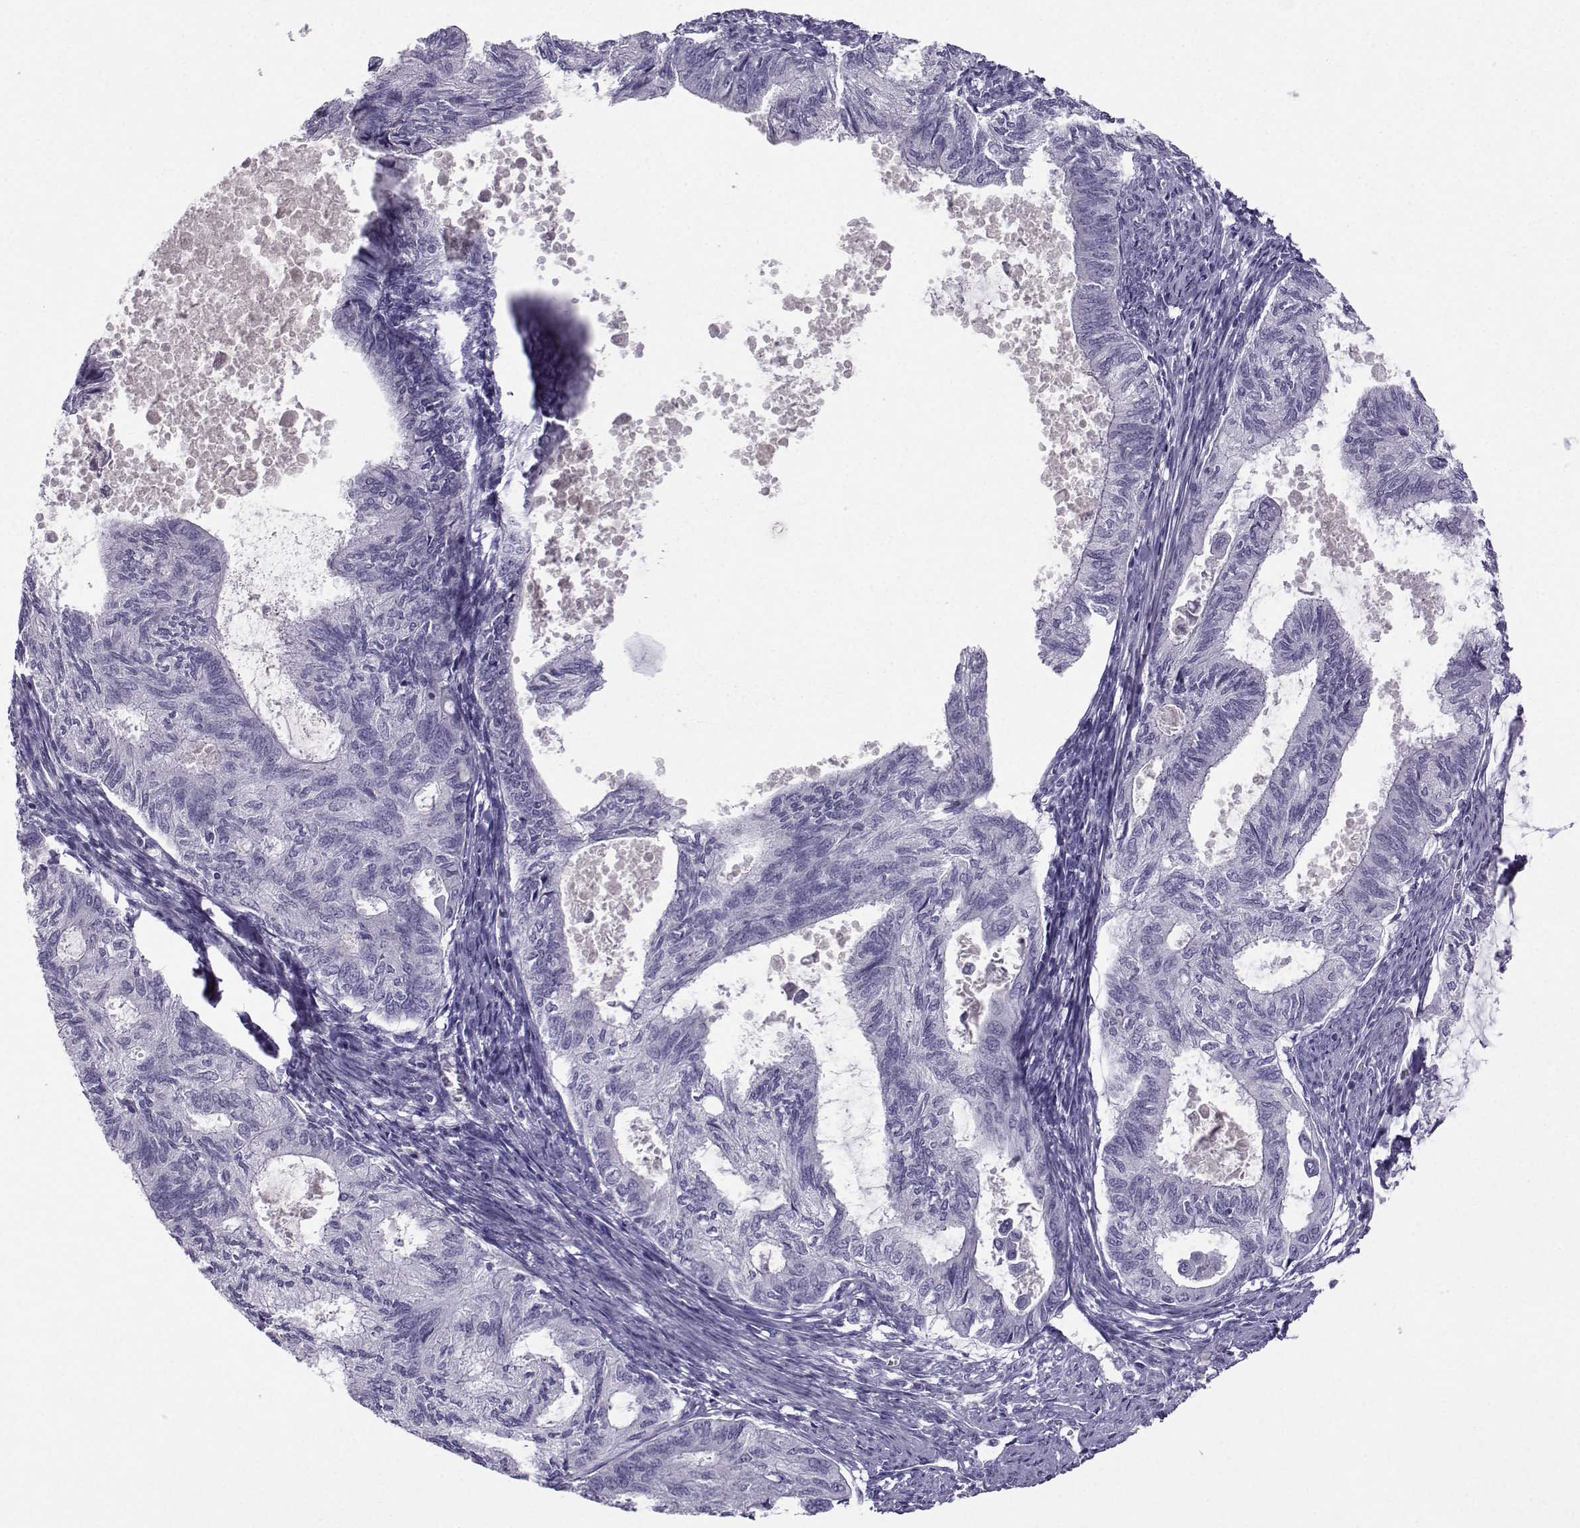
{"staining": {"intensity": "negative", "quantity": "none", "location": "none"}, "tissue": "endometrial cancer", "cell_type": "Tumor cells", "image_type": "cancer", "snomed": [{"axis": "morphology", "description": "Adenocarcinoma, NOS"}, {"axis": "topography", "description": "Endometrium"}], "caption": "This is an IHC image of endometrial cancer. There is no expression in tumor cells.", "gene": "ARMC2", "patient": {"sex": "female", "age": 86}}